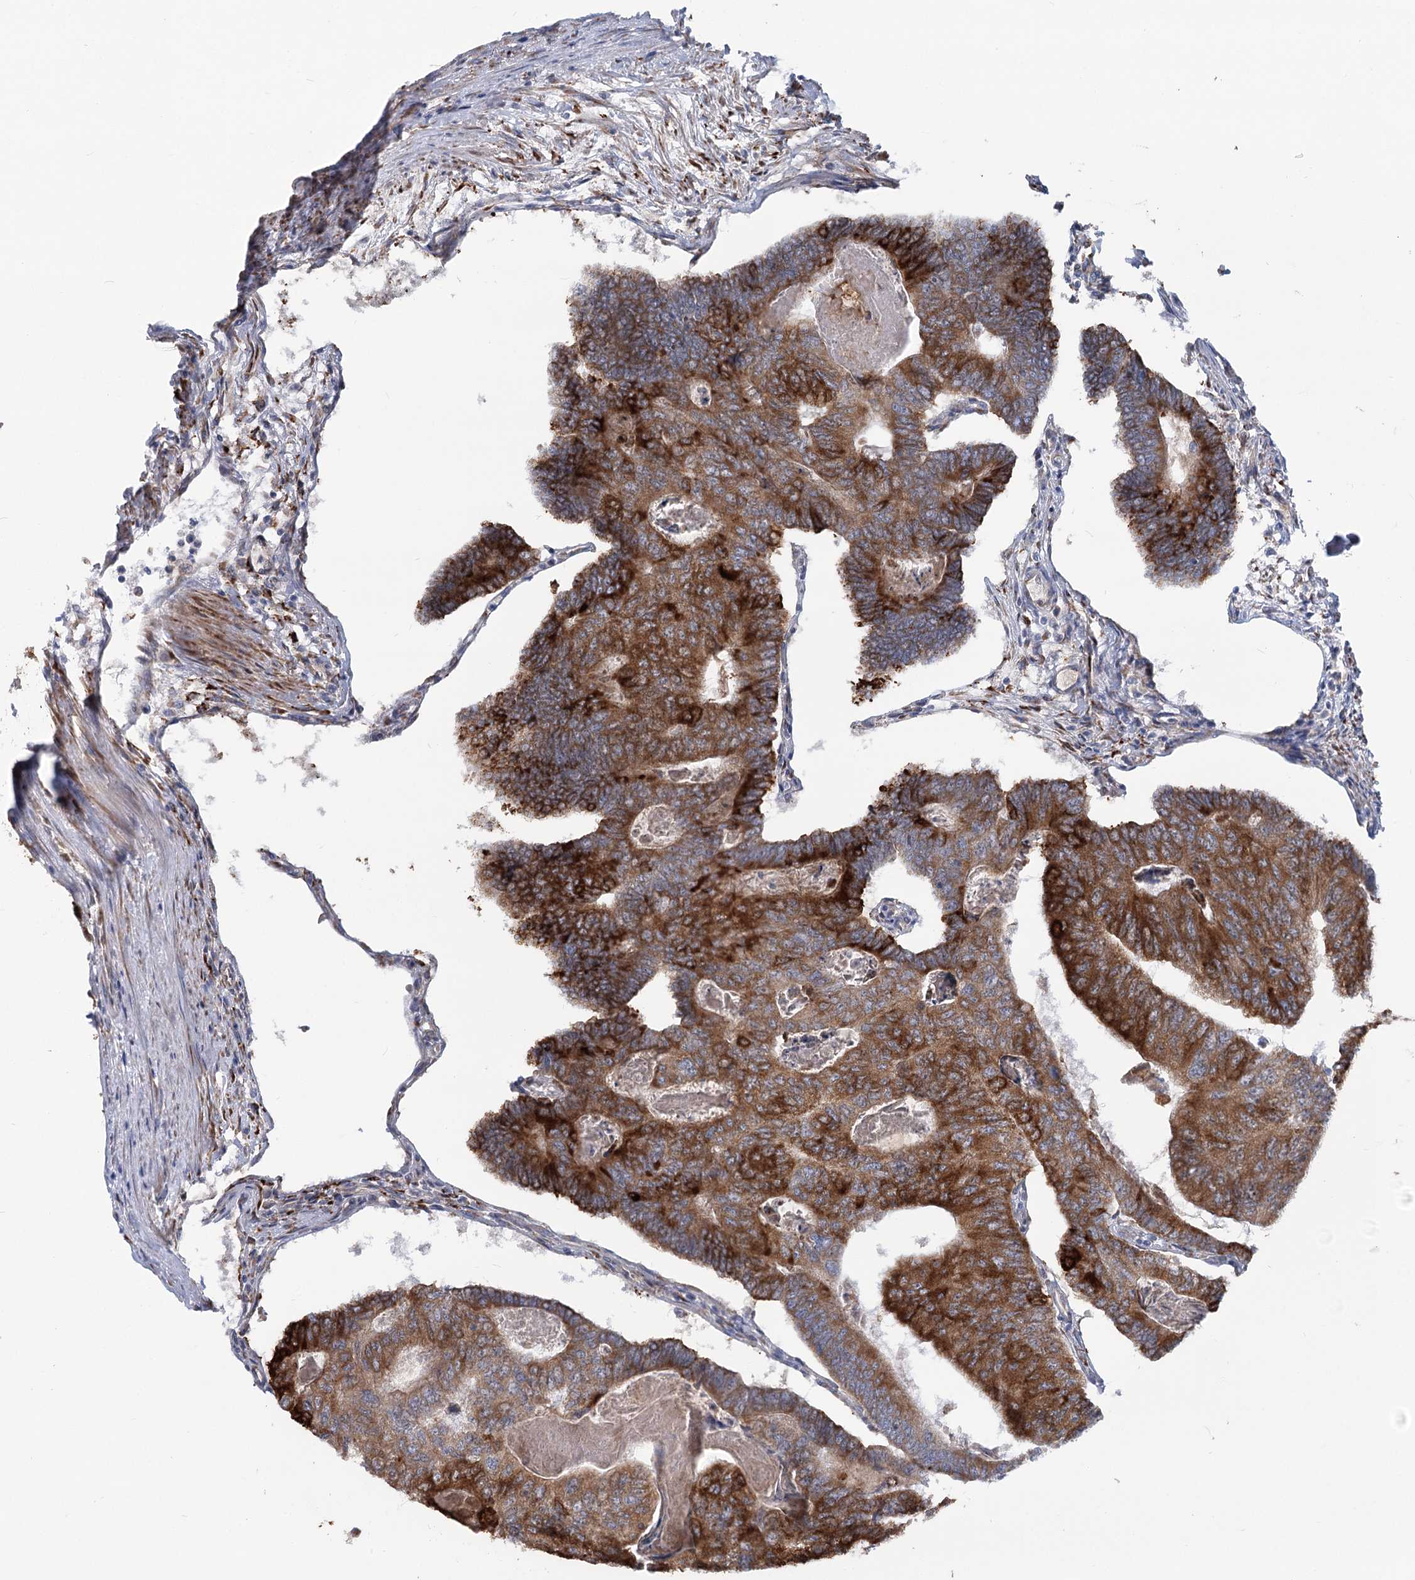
{"staining": {"intensity": "strong", "quantity": ">75%", "location": "cytoplasmic/membranous"}, "tissue": "colorectal cancer", "cell_type": "Tumor cells", "image_type": "cancer", "snomed": [{"axis": "morphology", "description": "Adenocarcinoma, NOS"}, {"axis": "topography", "description": "Colon"}], "caption": "Colorectal cancer stained with immunohistochemistry reveals strong cytoplasmic/membranous expression in approximately >75% of tumor cells.", "gene": "CIB4", "patient": {"sex": "female", "age": 67}}